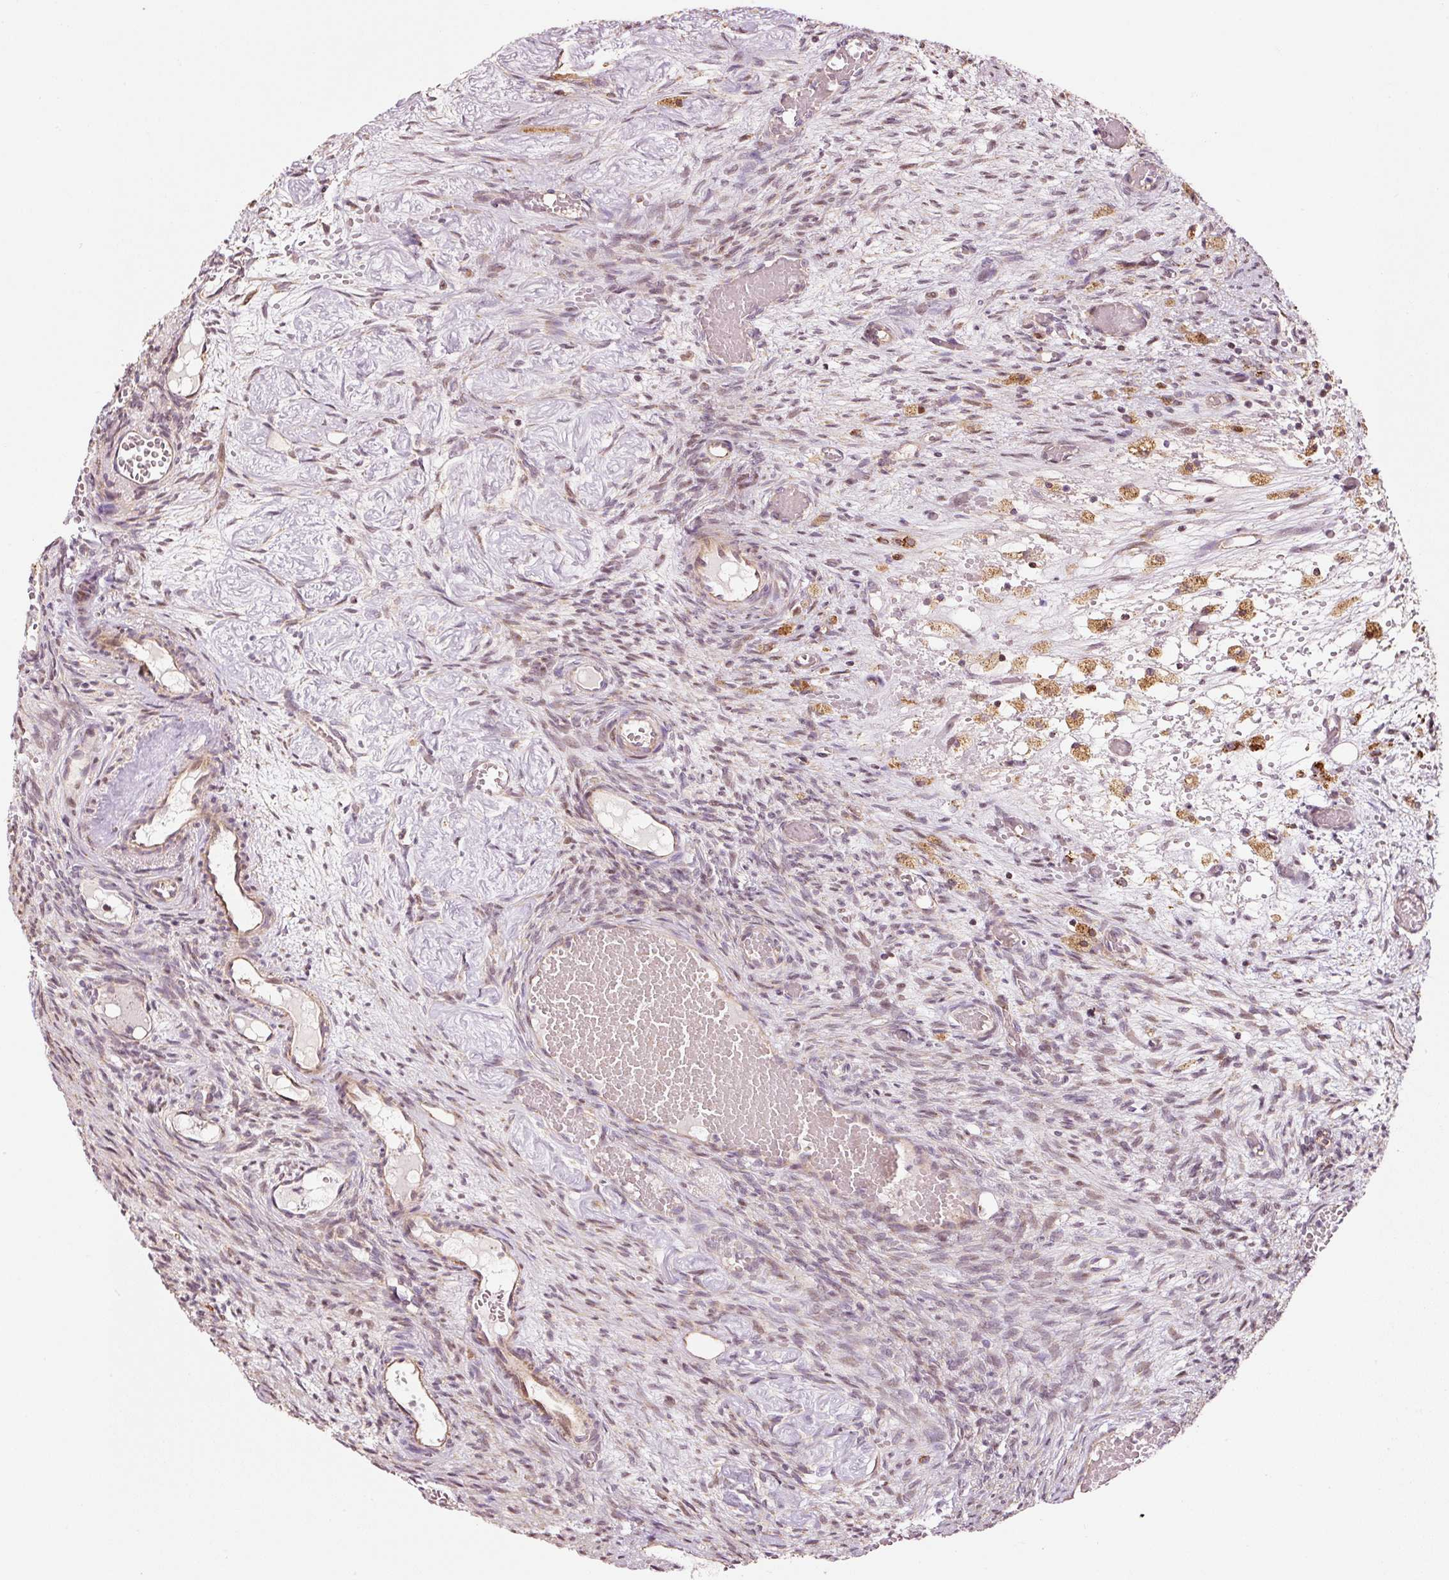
{"staining": {"intensity": "strong", "quantity": ">75%", "location": "cytoplasmic/membranous"}, "tissue": "ovary", "cell_type": "Follicle cells", "image_type": "normal", "snomed": [{"axis": "morphology", "description": "Normal tissue, NOS"}, {"axis": "topography", "description": "Ovary"}], "caption": "Strong cytoplasmic/membranous staining is appreciated in about >75% of follicle cells in benign ovary.", "gene": "ETF1", "patient": {"sex": "female", "age": 67}}